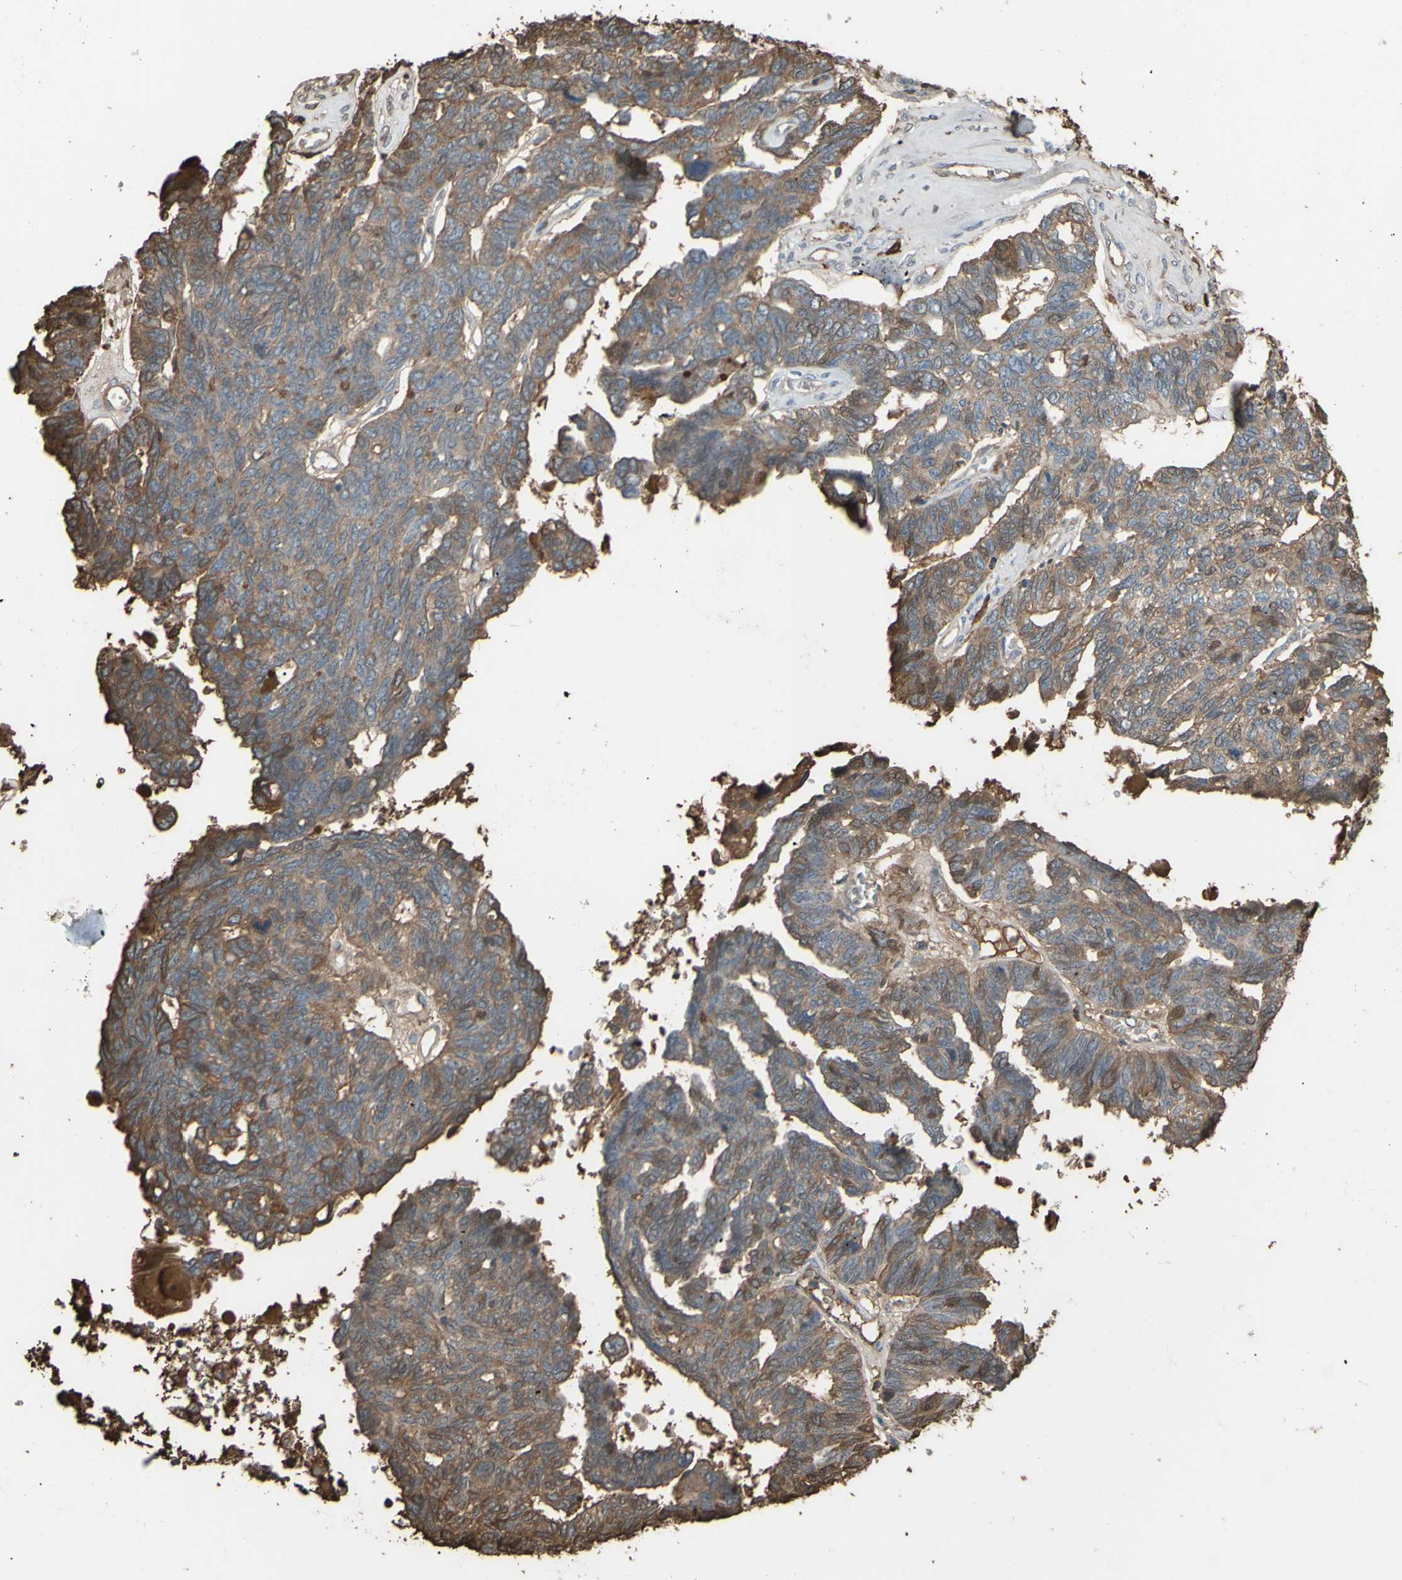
{"staining": {"intensity": "moderate", "quantity": "25%-75%", "location": "cytoplasmic/membranous"}, "tissue": "ovarian cancer", "cell_type": "Tumor cells", "image_type": "cancer", "snomed": [{"axis": "morphology", "description": "Cystadenocarcinoma, serous, NOS"}, {"axis": "topography", "description": "Ovary"}], "caption": "IHC histopathology image of neoplastic tissue: ovarian cancer (serous cystadenocarcinoma) stained using IHC displays medium levels of moderate protein expression localized specifically in the cytoplasmic/membranous of tumor cells, appearing as a cytoplasmic/membranous brown color.", "gene": "PTGDS", "patient": {"sex": "female", "age": 79}}